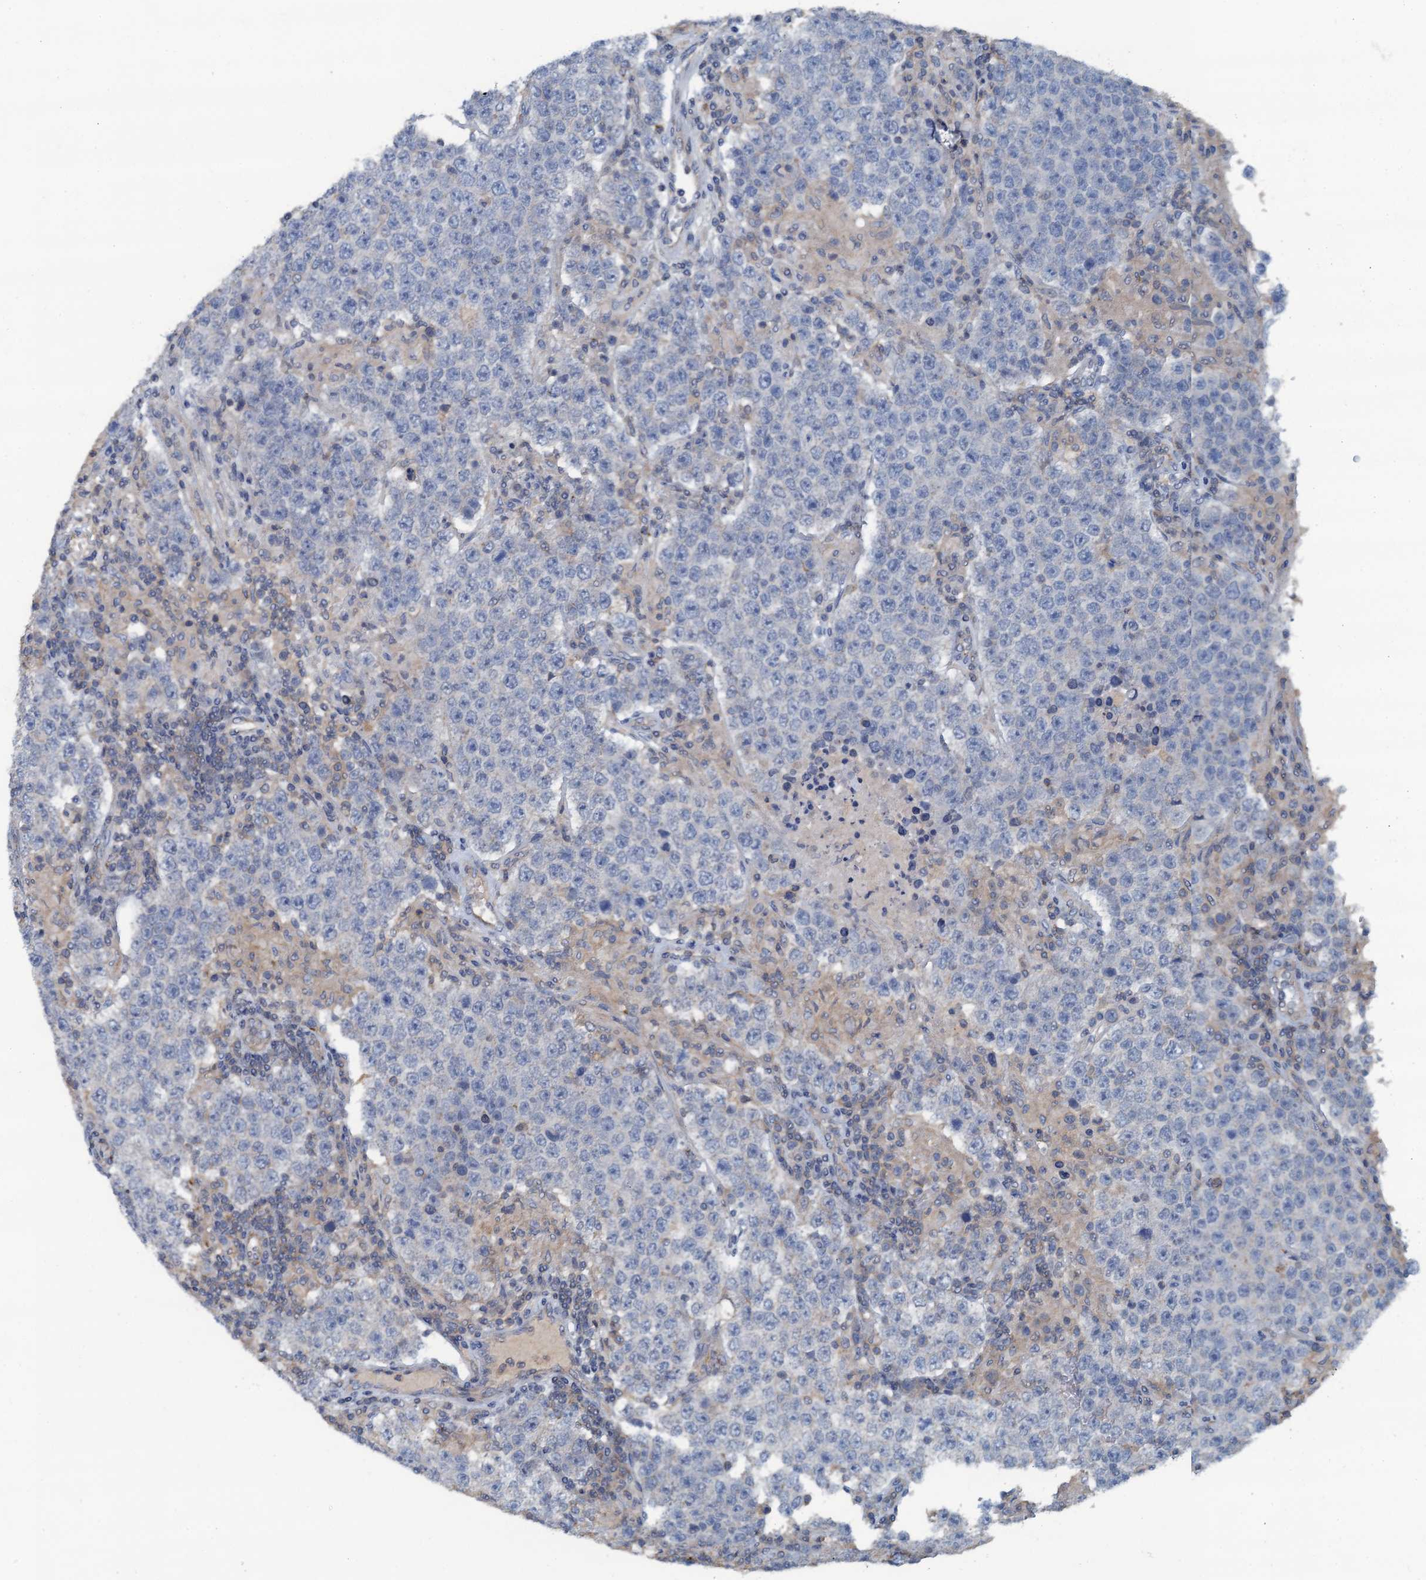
{"staining": {"intensity": "negative", "quantity": "none", "location": "none"}, "tissue": "testis cancer", "cell_type": "Tumor cells", "image_type": "cancer", "snomed": [{"axis": "morphology", "description": "Normal tissue, NOS"}, {"axis": "morphology", "description": "Urothelial carcinoma, High grade"}, {"axis": "morphology", "description": "Seminoma, NOS"}, {"axis": "morphology", "description": "Carcinoma, Embryonal, NOS"}, {"axis": "topography", "description": "Urinary bladder"}, {"axis": "topography", "description": "Testis"}], "caption": "An image of seminoma (testis) stained for a protein reveals no brown staining in tumor cells.", "gene": "THAP10", "patient": {"sex": "male", "age": 41}}